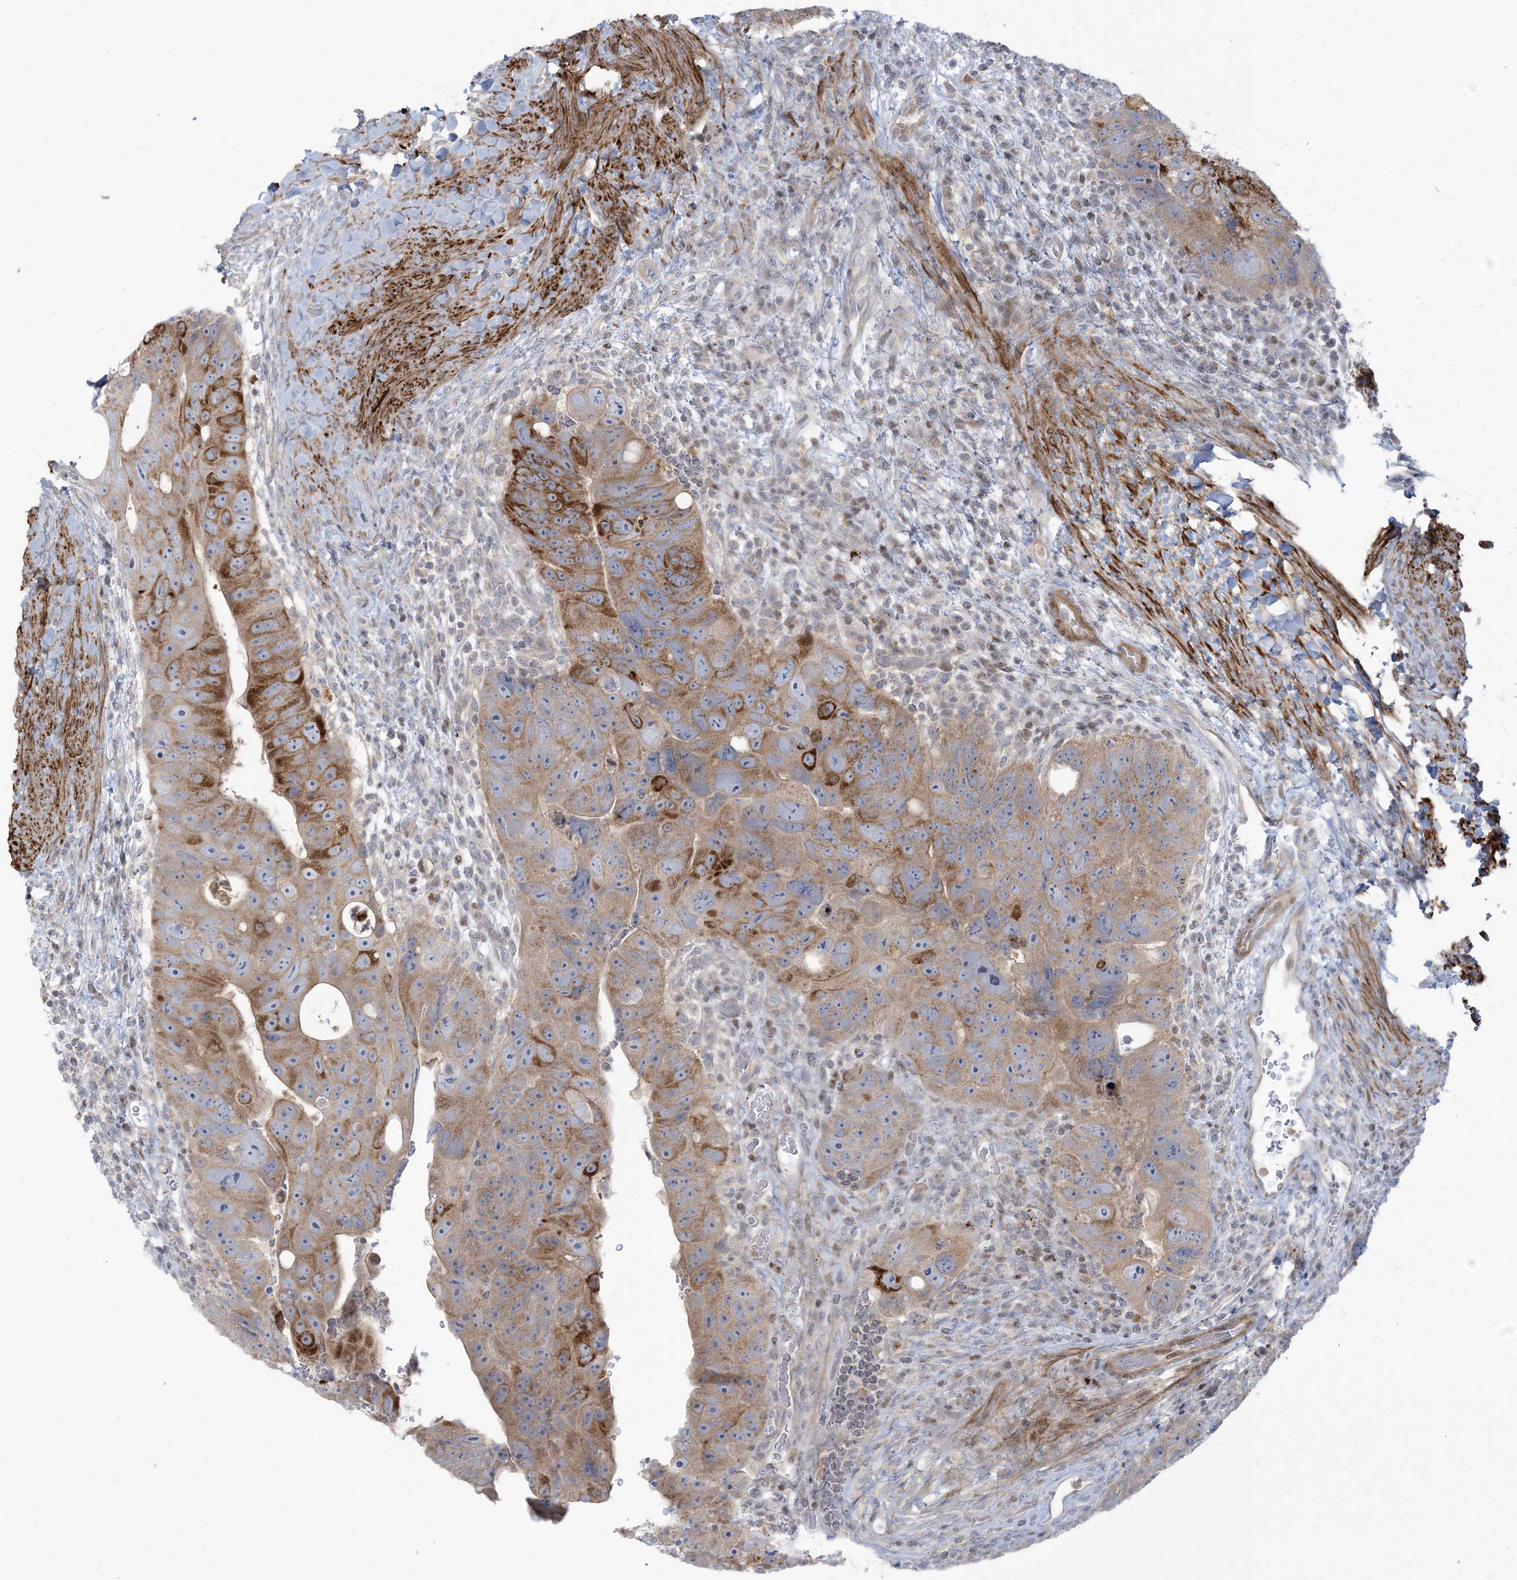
{"staining": {"intensity": "moderate", "quantity": ">75%", "location": "cytoplasmic/membranous"}, "tissue": "colorectal cancer", "cell_type": "Tumor cells", "image_type": "cancer", "snomed": [{"axis": "morphology", "description": "Adenocarcinoma, NOS"}, {"axis": "topography", "description": "Rectum"}], "caption": "Colorectal cancer stained with a brown dye demonstrates moderate cytoplasmic/membranous positive expression in about >75% of tumor cells.", "gene": "AFTPH", "patient": {"sex": "male", "age": 59}}